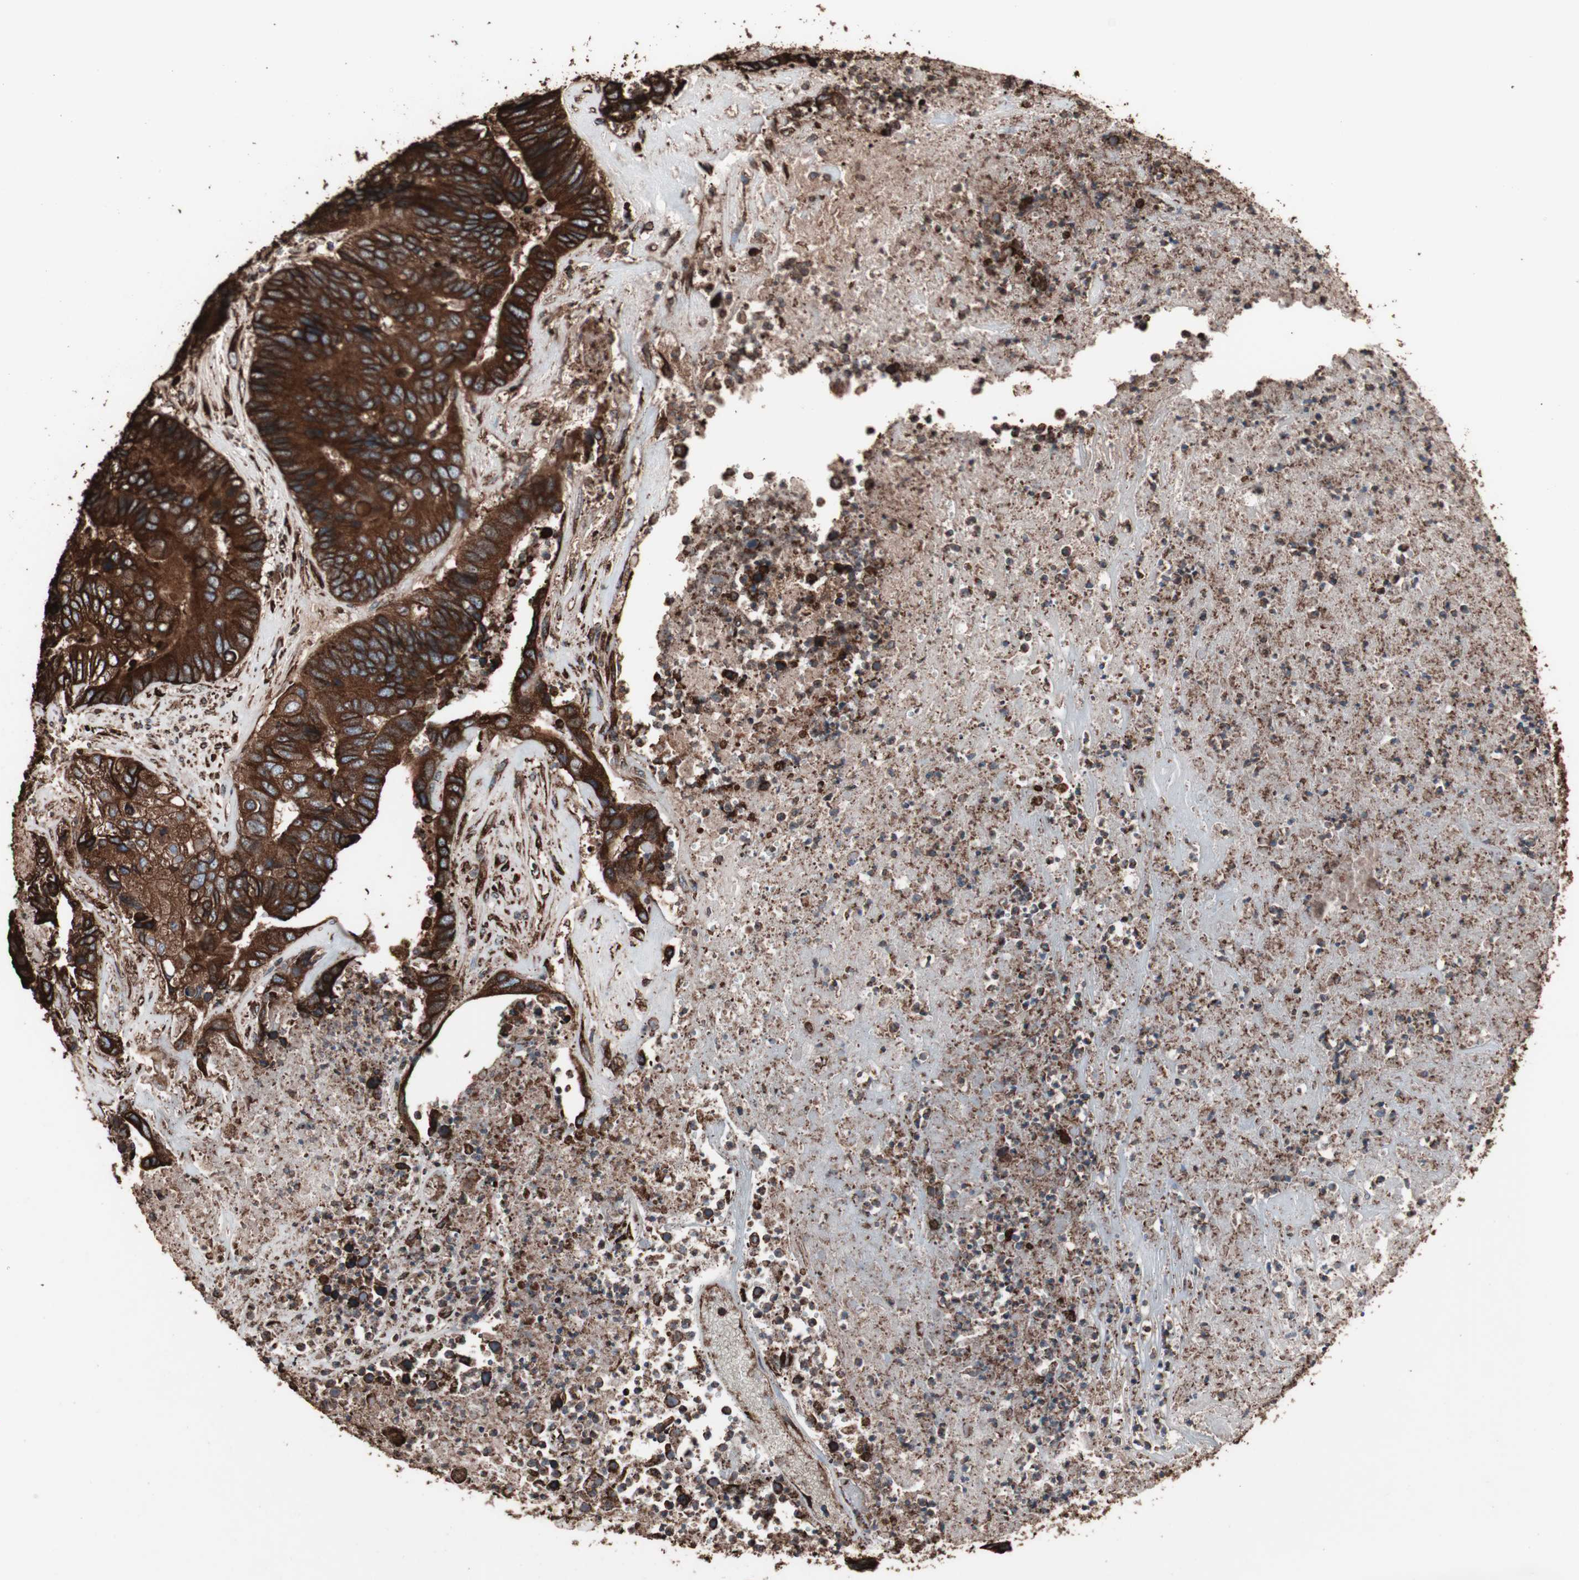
{"staining": {"intensity": "strong", "quantity": ">75%", "location": "cytoplasmic/membranous"}, "tissue": "colorectal cancer", "cell_type": "Tumor cells", "image_type": "cancer", "snomed": [{"axis": "morphology", "description": "Adenocarcinoma, NOS"}, {"axis": "topography", "description": "Rectum"}], "caption": "Immunohistochemical staining of human adenocarcinoma (colorectal) reveals high levels of strong cytoplasmic/membranous protein positivity in about >75% of tumor cells. (Brightfield microscopy of DAB IHC at high magnification).", "gene": "HSP90B1", "patient": {"sex": "male", "age": 55}}